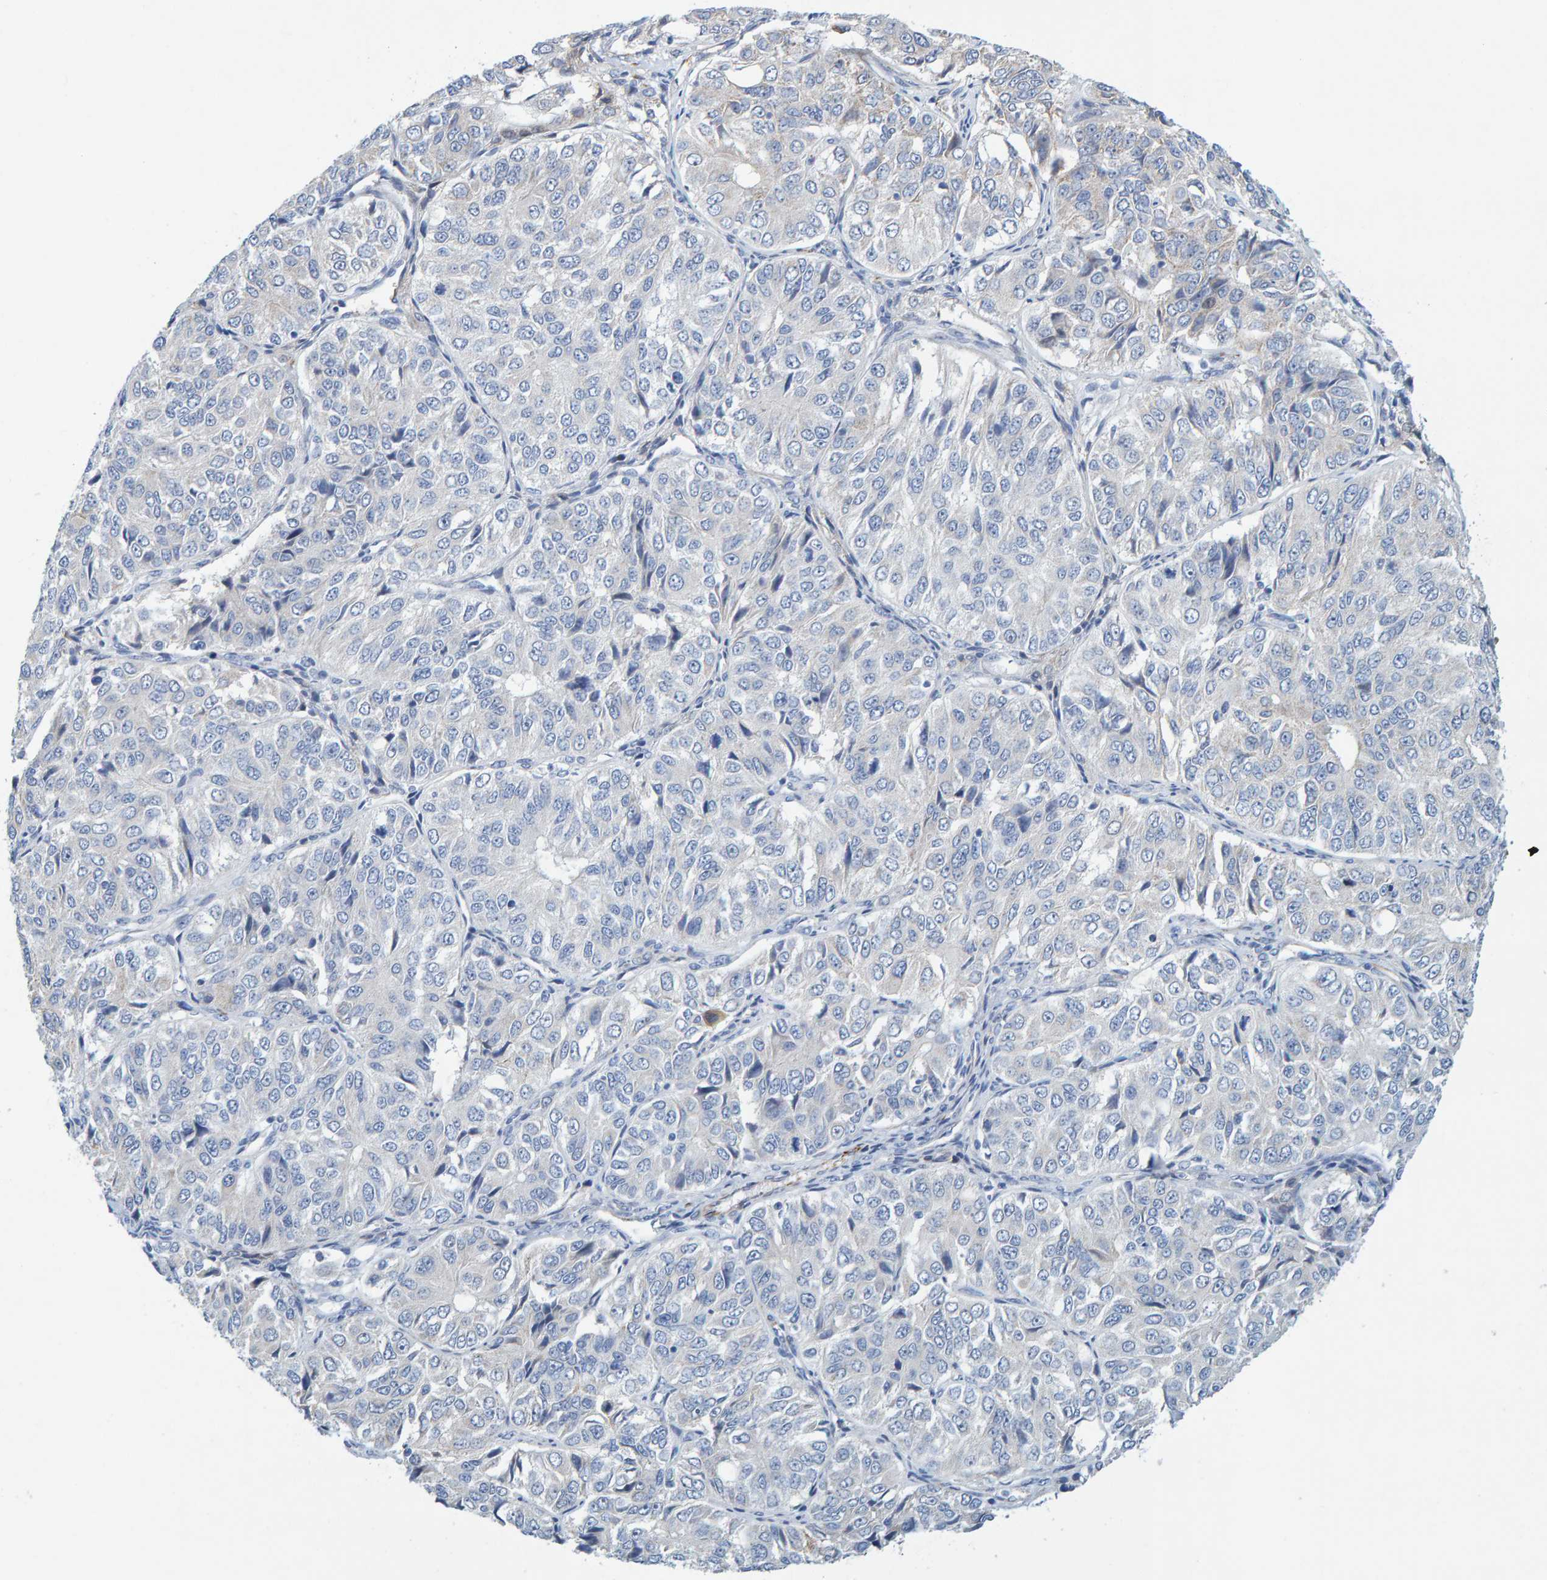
{"staining": {"intensity": "negative", "quantity": "none", "location": "none"}, "tissue": "ovarian cancer", "cell_type": "Tumor cells", "image_type": "cancer", "snomed": [{"axis": "morphology", "description": "Carcinoma, endometroid"}, {"axis": "topography", "description": "Ovary"}], "caption": "IHC photomicrograph of neoplastic tissue: ovarian endometroid carcinoma stained with DAB (3,3'-diaminobenzidine) demonstrates no significant protein positivity in tumor cells.", "gene": "POLG2", "patient": {"sex": "female", "age": 51}}